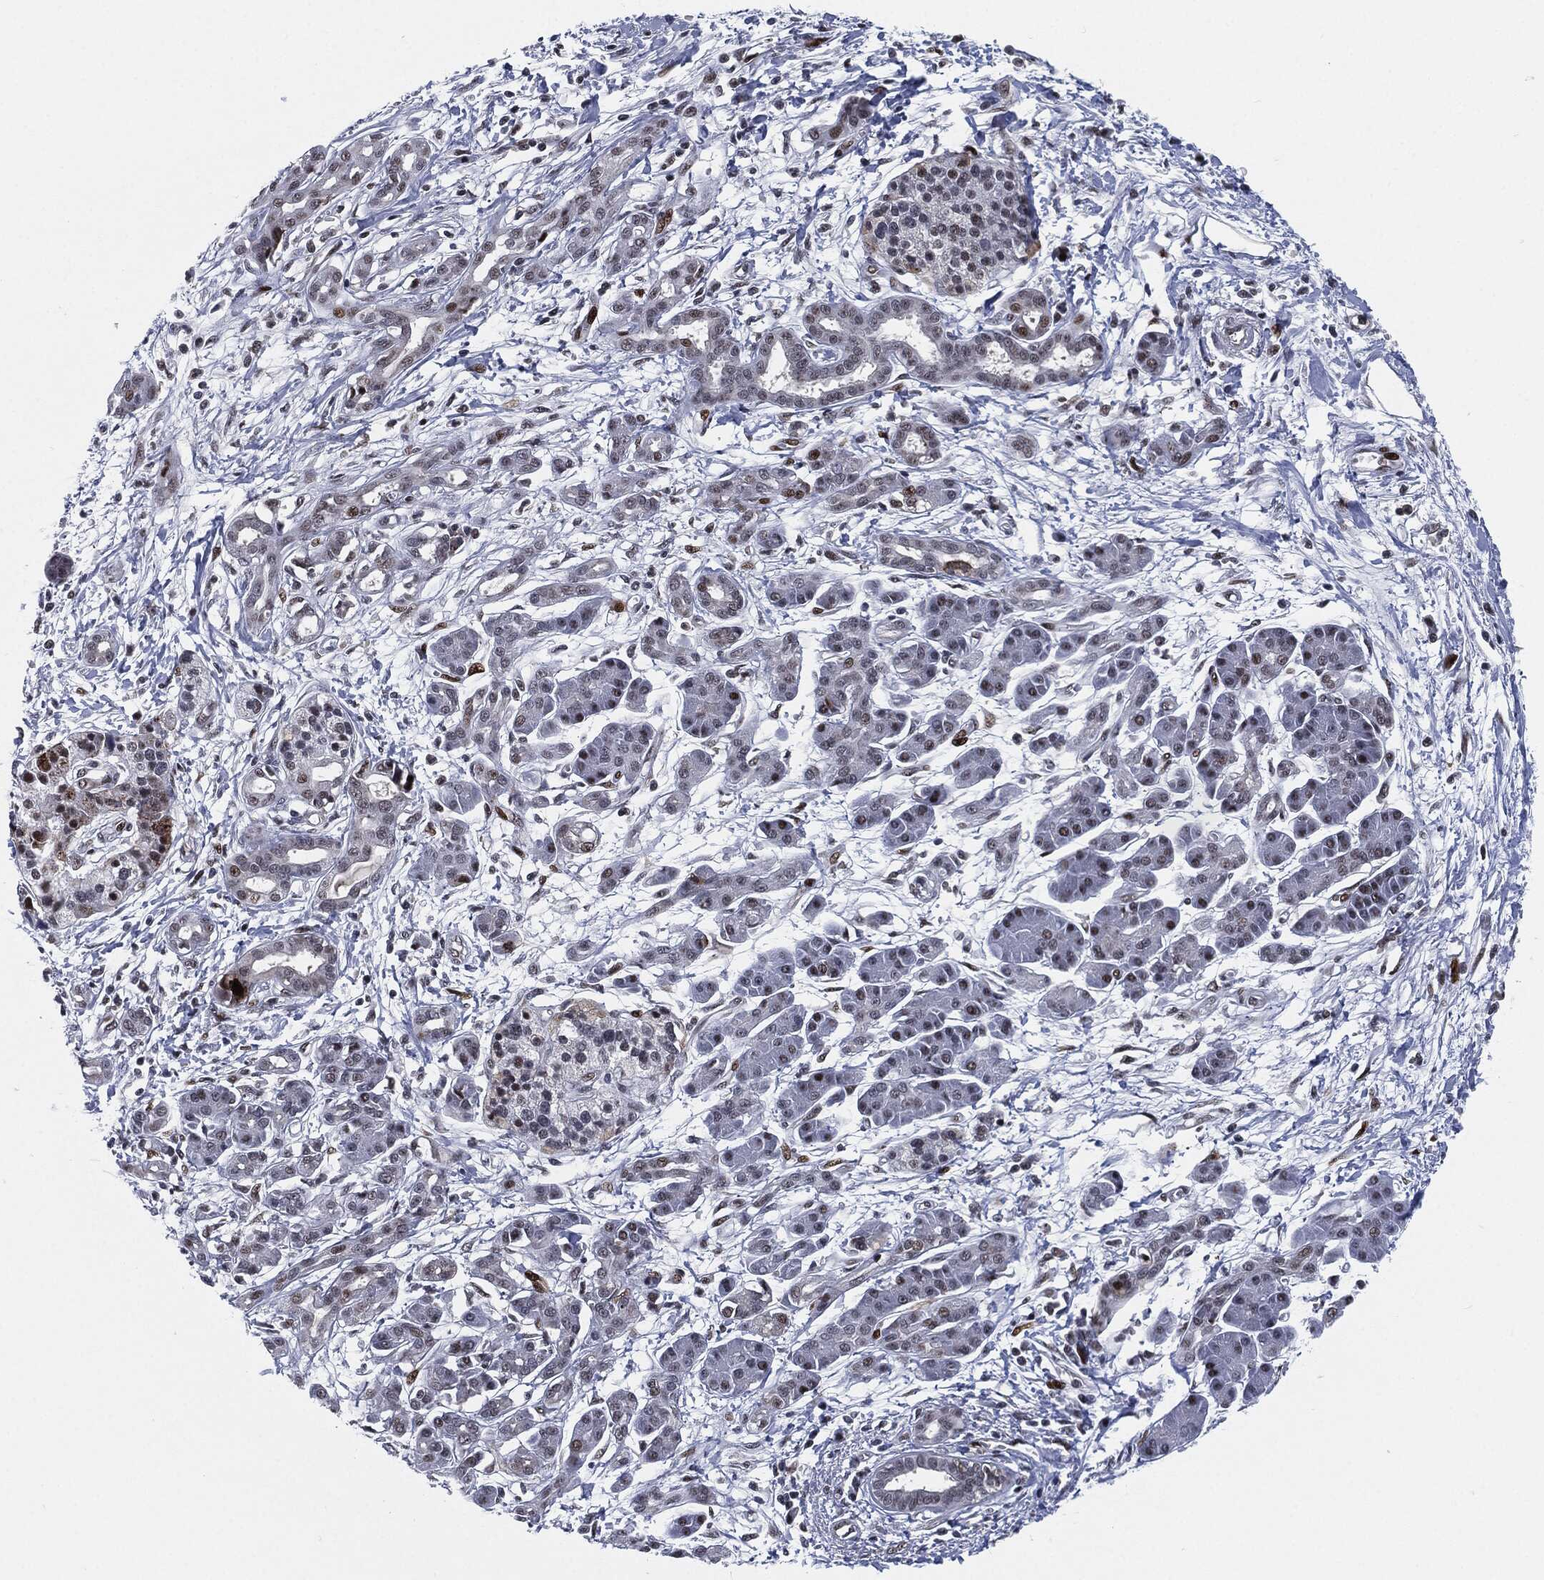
{"staining": {"intensity": "moderate", "quantity": "<25%", "location": "nuclear"}, "tissue": "pancreatic cancer", "cell_type": "Tumor cells", "image_type": "cancer", "snomed": [{"axis": "morphology", "description": "Adenocarcinoma, NOS"}, {"axis": "topography", "description": "Pancreas"}], "caption": "Immunohistochemical staining of human pancreatic adenocarcinoma displays low levels of moderate nuclear expression in approximately <25% of tumor cells.", "gene": "AKT2", "patient": {"sex": "male", "age": 72}}